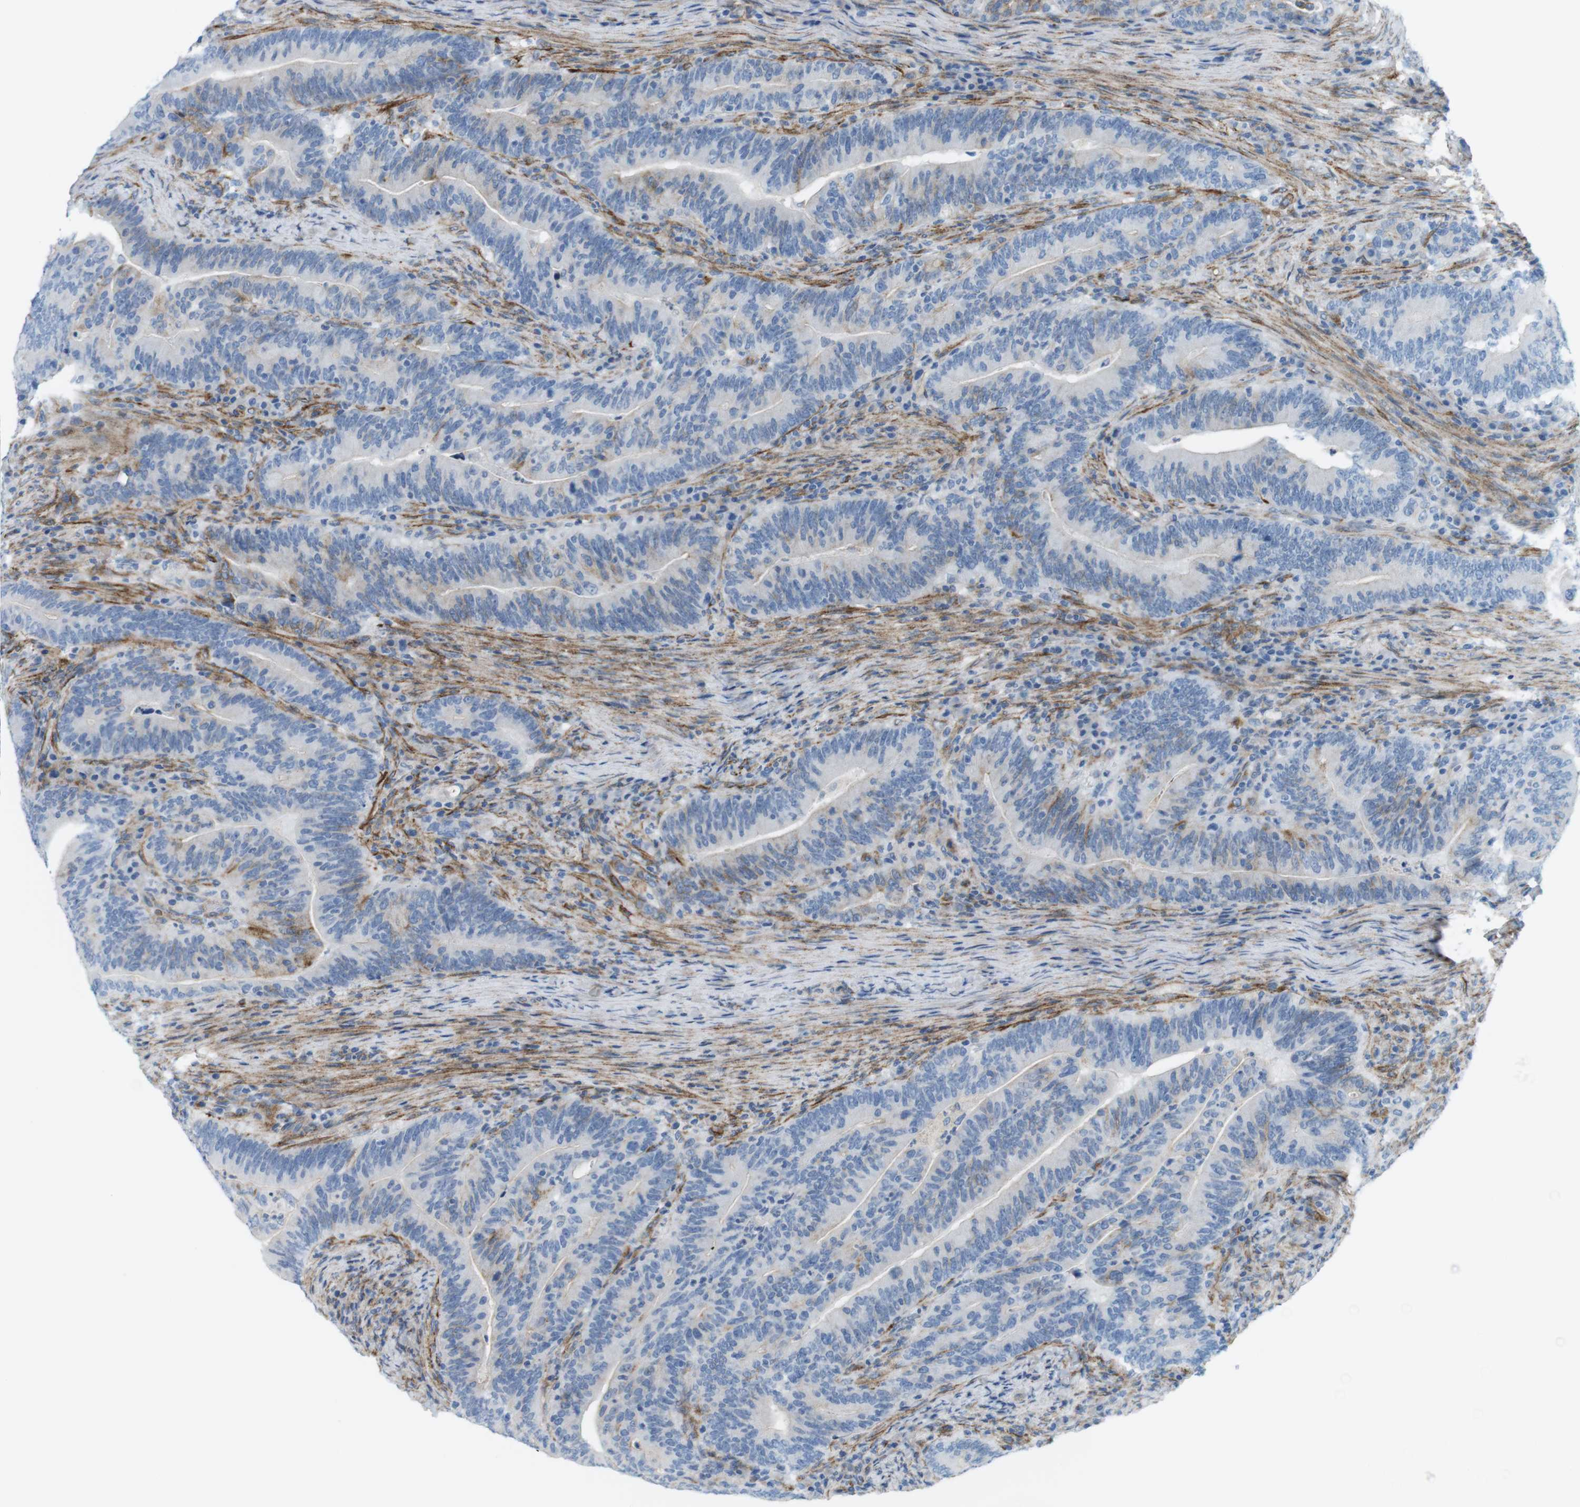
{"staining": {"intensity": "negative", "quantity": "none", "location": "none"}, "tissue": "colorectal cancer", "cell_type": "Tumor cells", "image_type": "cancer", "snomed": [{"axis": "morphology", "description": "Normal tissue, NOS"}, {"axis": "morphology", "description": "Adenocarcinoma, NOS"}, {"axis": "topography", "description": "Colon"}], "caption": "IHC image of neoplastic tissue: adenocarcinoma (colorectal) stained with DAB displays no significant protein positivity in tumor cells.", "gene": "MYH9", "patient": {"sex": "female", "age": 66}}